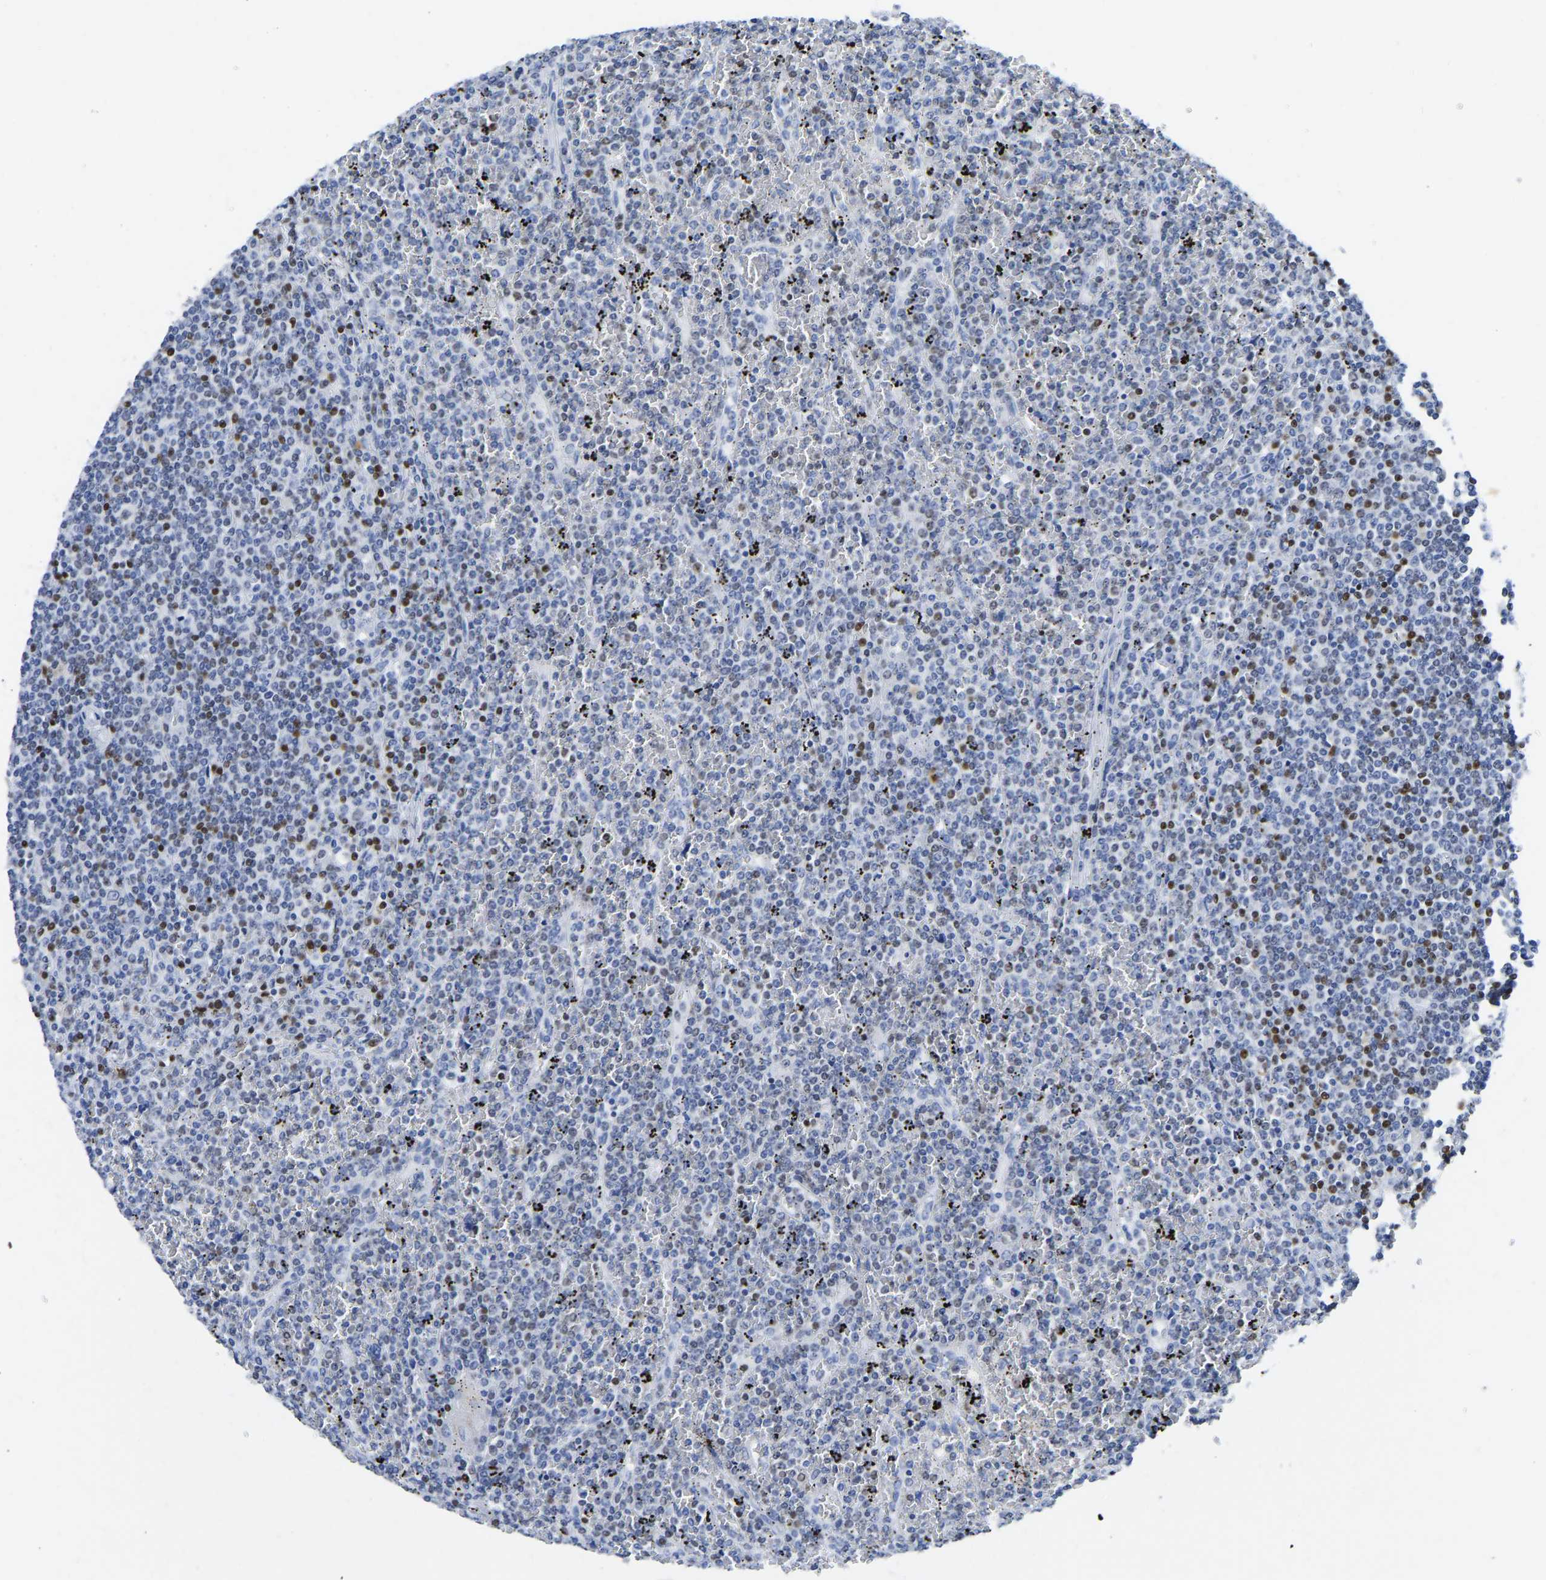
{"staining": {"intensity": "moderate", "quantity": "25%-75%", "location": "nuclear"}, "tissue": "lymphoma", "cell_type": "Tumor cells", "image_type": "cancer", "snomed": [{"axis": "morphology", "description": "Malignant lymphoma, non-Hodgkin's type, Low grade"}, {"axis": "topography", "description": "Spleen"}], "caption": "An IHC histopathology image of neoplastic tissue is shown. Protein staining in brown highlights moderate nuclear positivity in lymphoma within tumor cells.", "gene": "TCF7", "patient": {"sex": "female", "age": 19}}